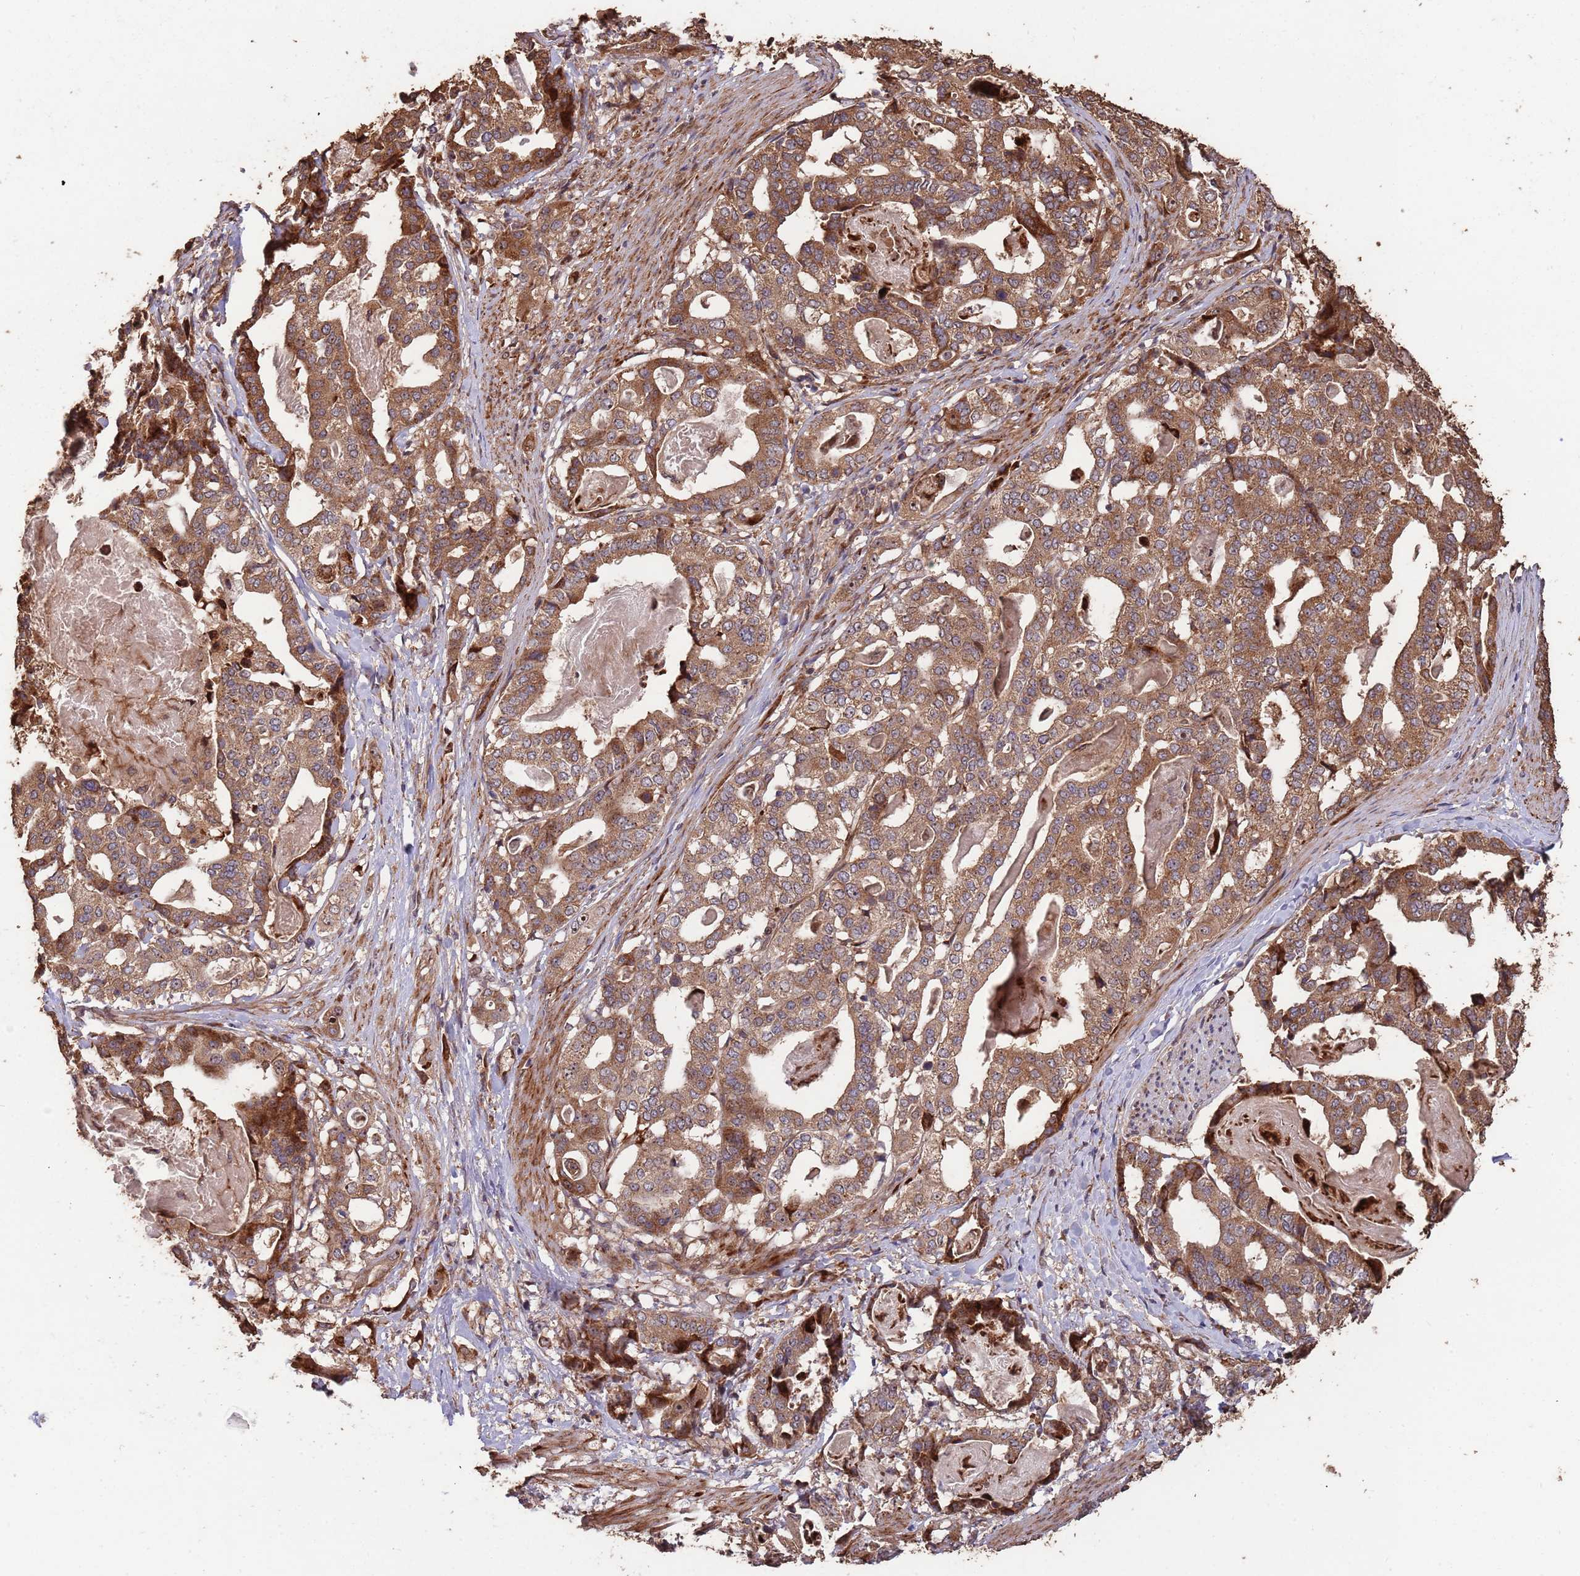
{"staining": {"intensity": "moderate", "quantity": ">75%", "location": "cytoplasmic/membranous"}, "tissue": "stomach cancer", "cell_type": "Tumor cells", "image_type": "cancer", "snomed": [{"axis": "morphology", "description": "Adenocarcinoma, NOS"}, {"axis": "topography", "description": "Stomach"}], "caption": "Stomach adenocarcinoma was stained to show a protein in brown. There is medium levels of moderate cytoplasmic/membranous staining in approximately >75% of tumor cells. The staining was performed using DAB (3,3'-diaminobenzidine), with brown indicating positive protein expression. Nuclei are stained blue with hematoxylin.", "gene": "ZNF428", "patient": {"sex": "male", "age": 48}}